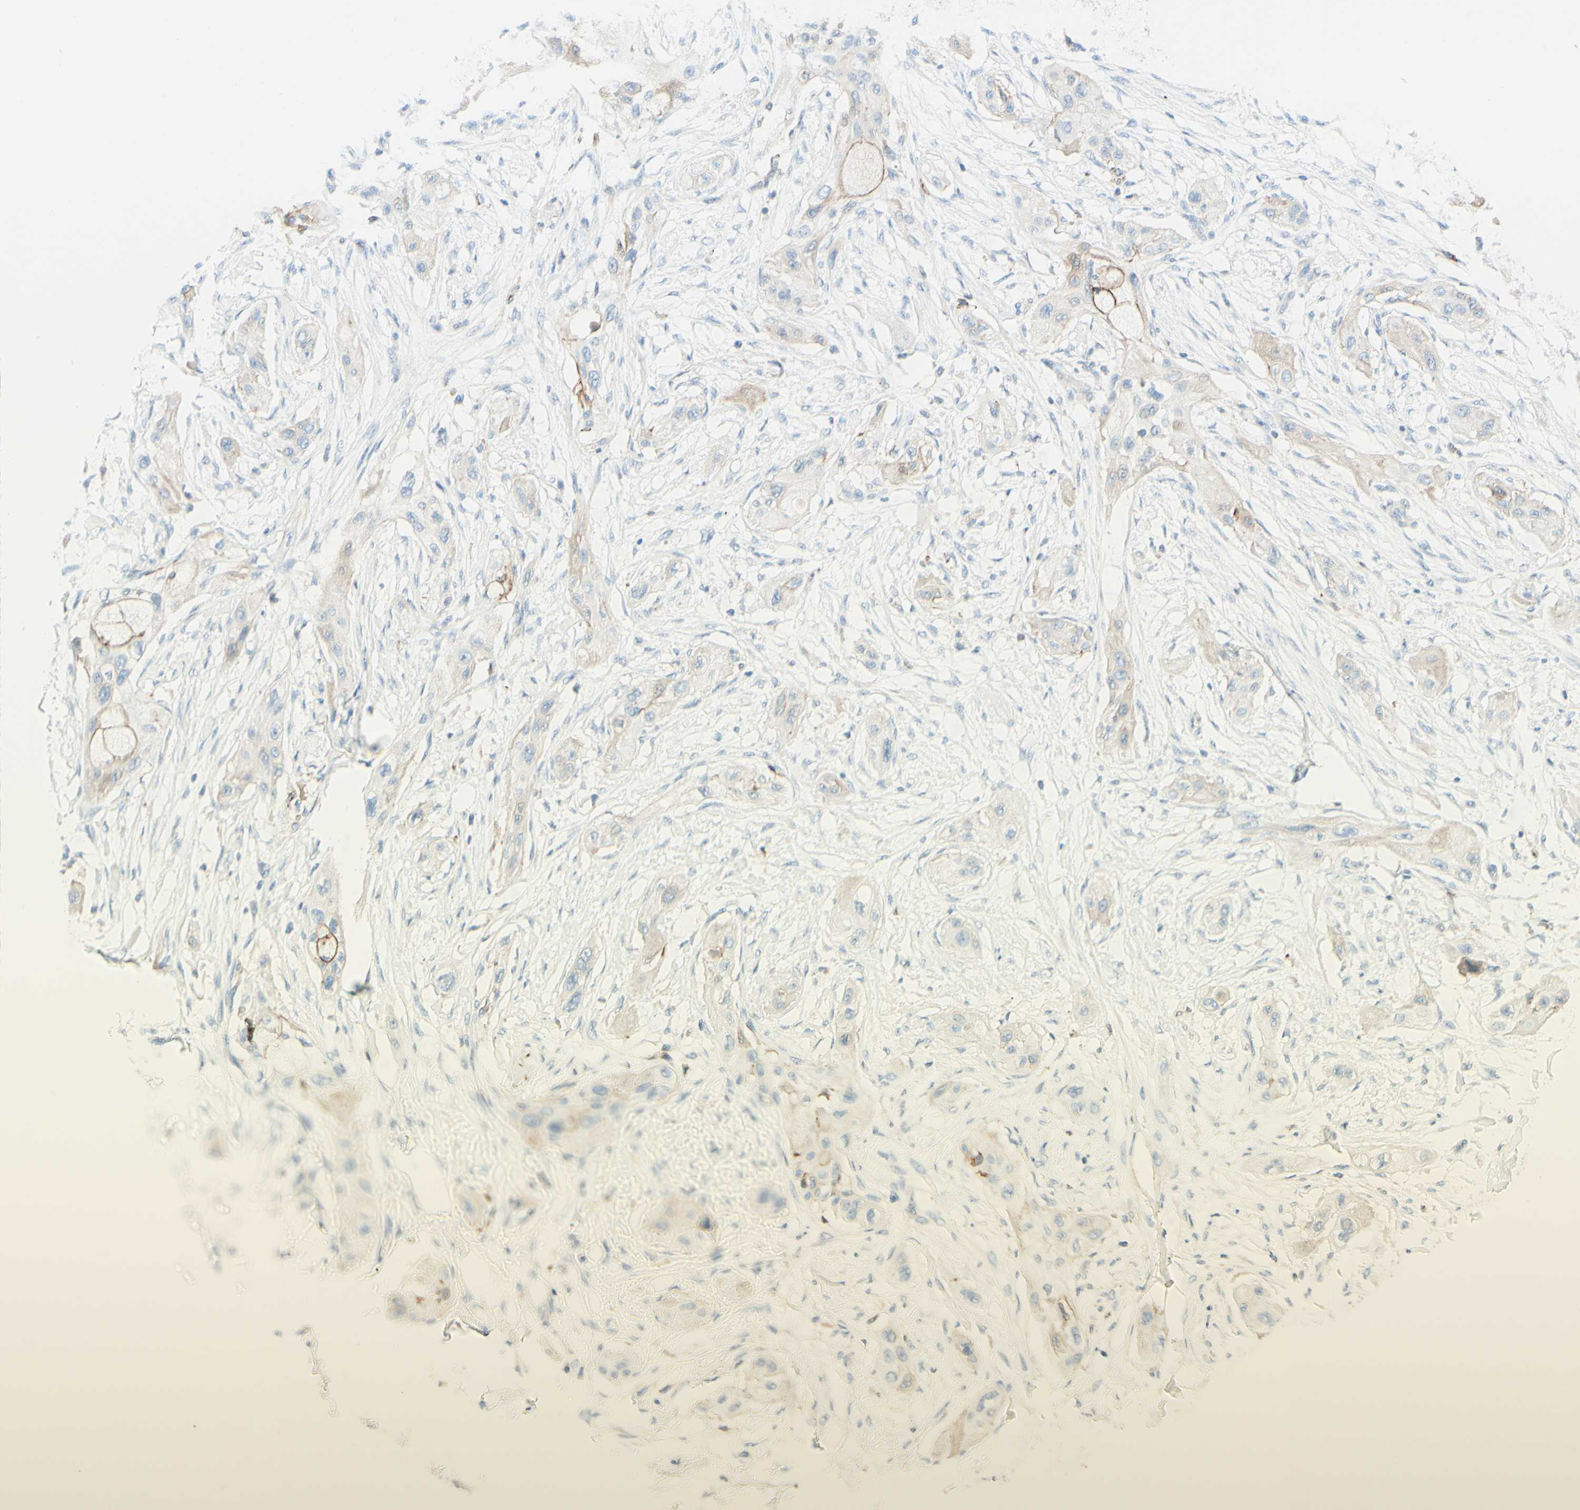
{"staining": {"intensity": "weak", "quantity": ">75%", "location": "cytoplasmic/membranous"}, "tissue": "lung cancer", "cell_type": "Tumor cells", "image_type": "cancer", "snomed": [{"axis": "morphology", "description": "Squamous cell carcinoma, NOS"}, {"axis": "topography", "description": "Lung"}], "caption": "Lung cancer (squamous cell carcinoma) was stained to show a protein in brown. There is low levels of weak cytoplasmic/membranous staining in approximately >75% of tumor cells. The protein of interest is shown in brown color, while the nuclei are stained blue.", "gene": "ALCAM", "patient": {"sex": "female", "age": 47}}